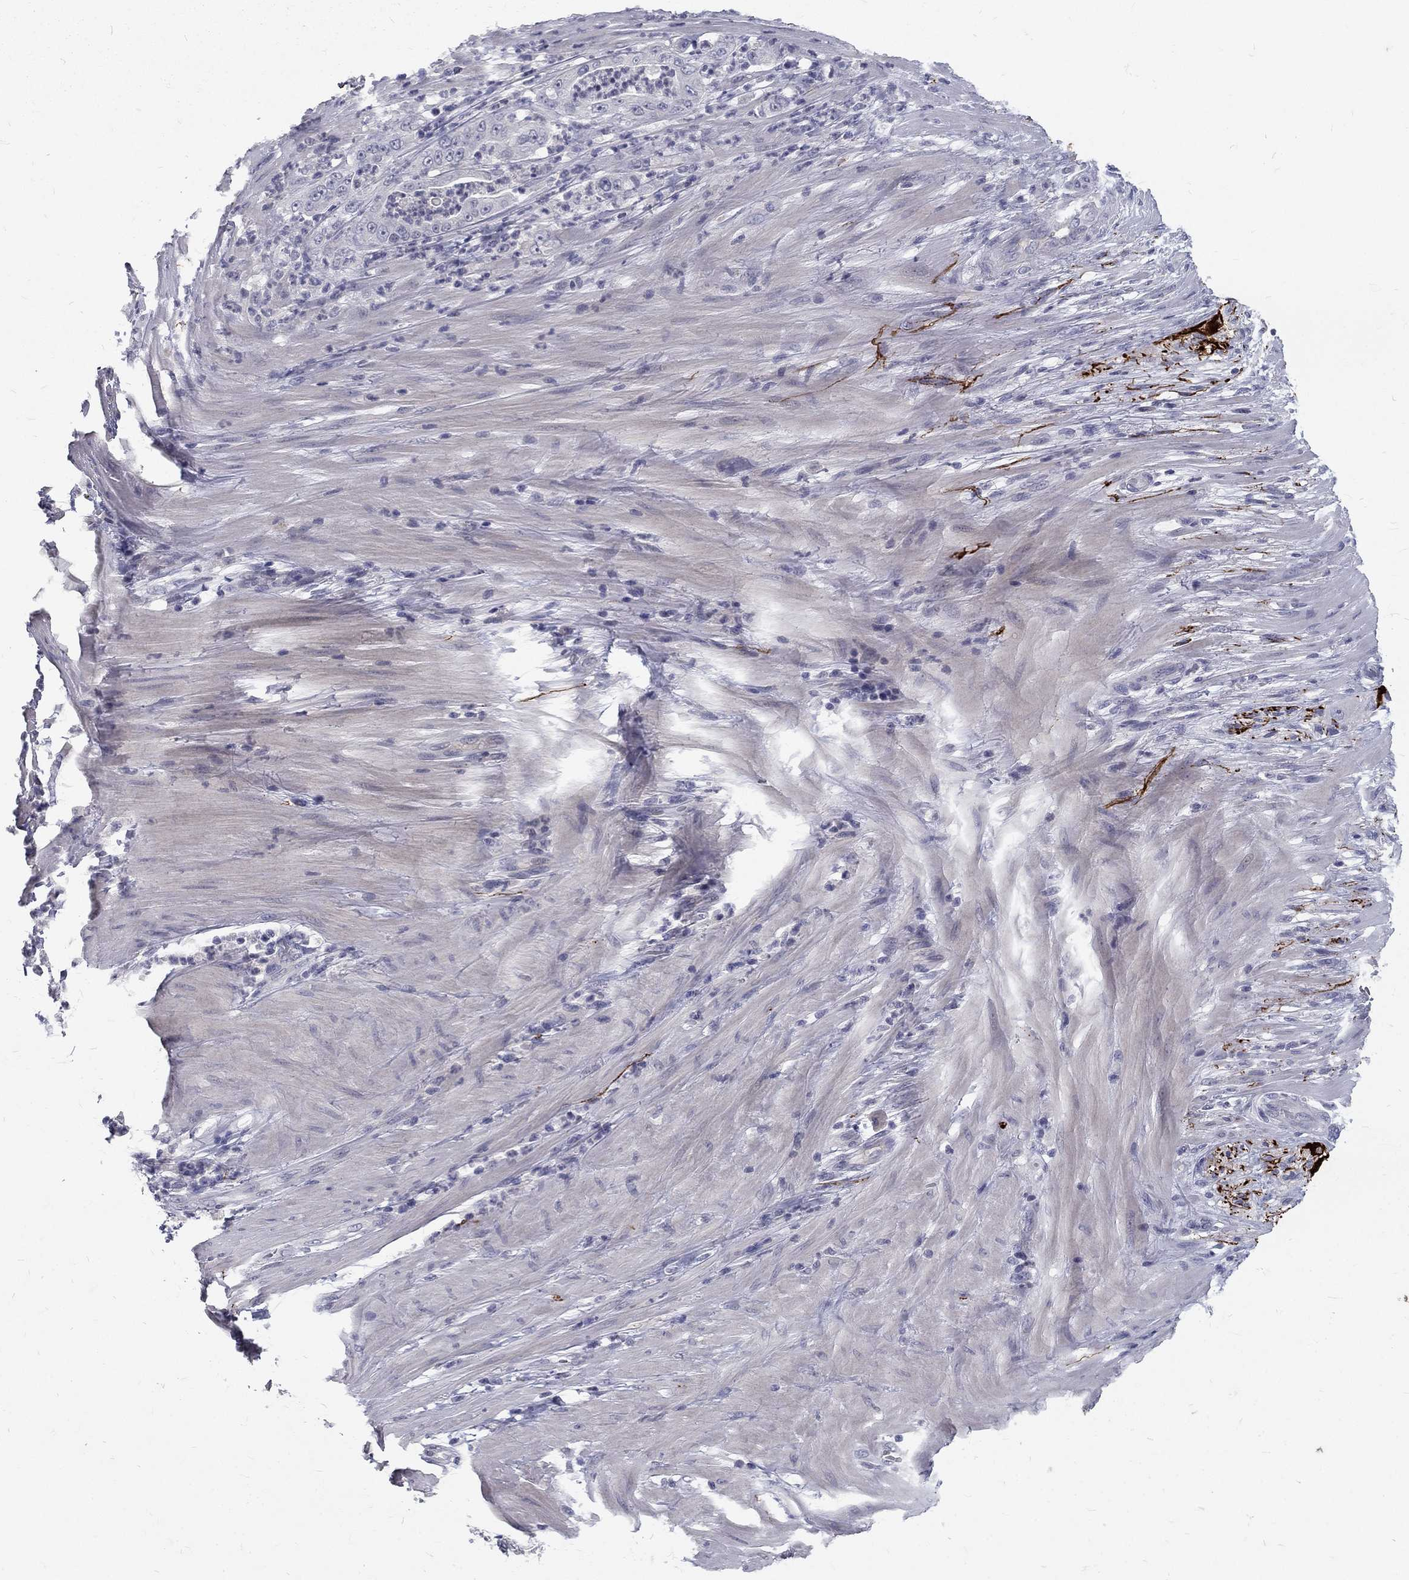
{"staining": {"intensity": "negative", "quantity": "none", "location": "none"}, "tissue": "pancreatic cancer", "cell_type": "Tumor cells", "image_type": "cancer", "snomed": [{"axis": "morphology", "description": "Adenocarcinoma, NOS"}, {"axis": "topography", "description": "Pancreas"}], "caption": "Pancreatic cancer was stained to show a protein in brown. There is no significant staining in tumor cells.", "gene": "NOS1", "patient": {"sex": "male", "age": 71}}